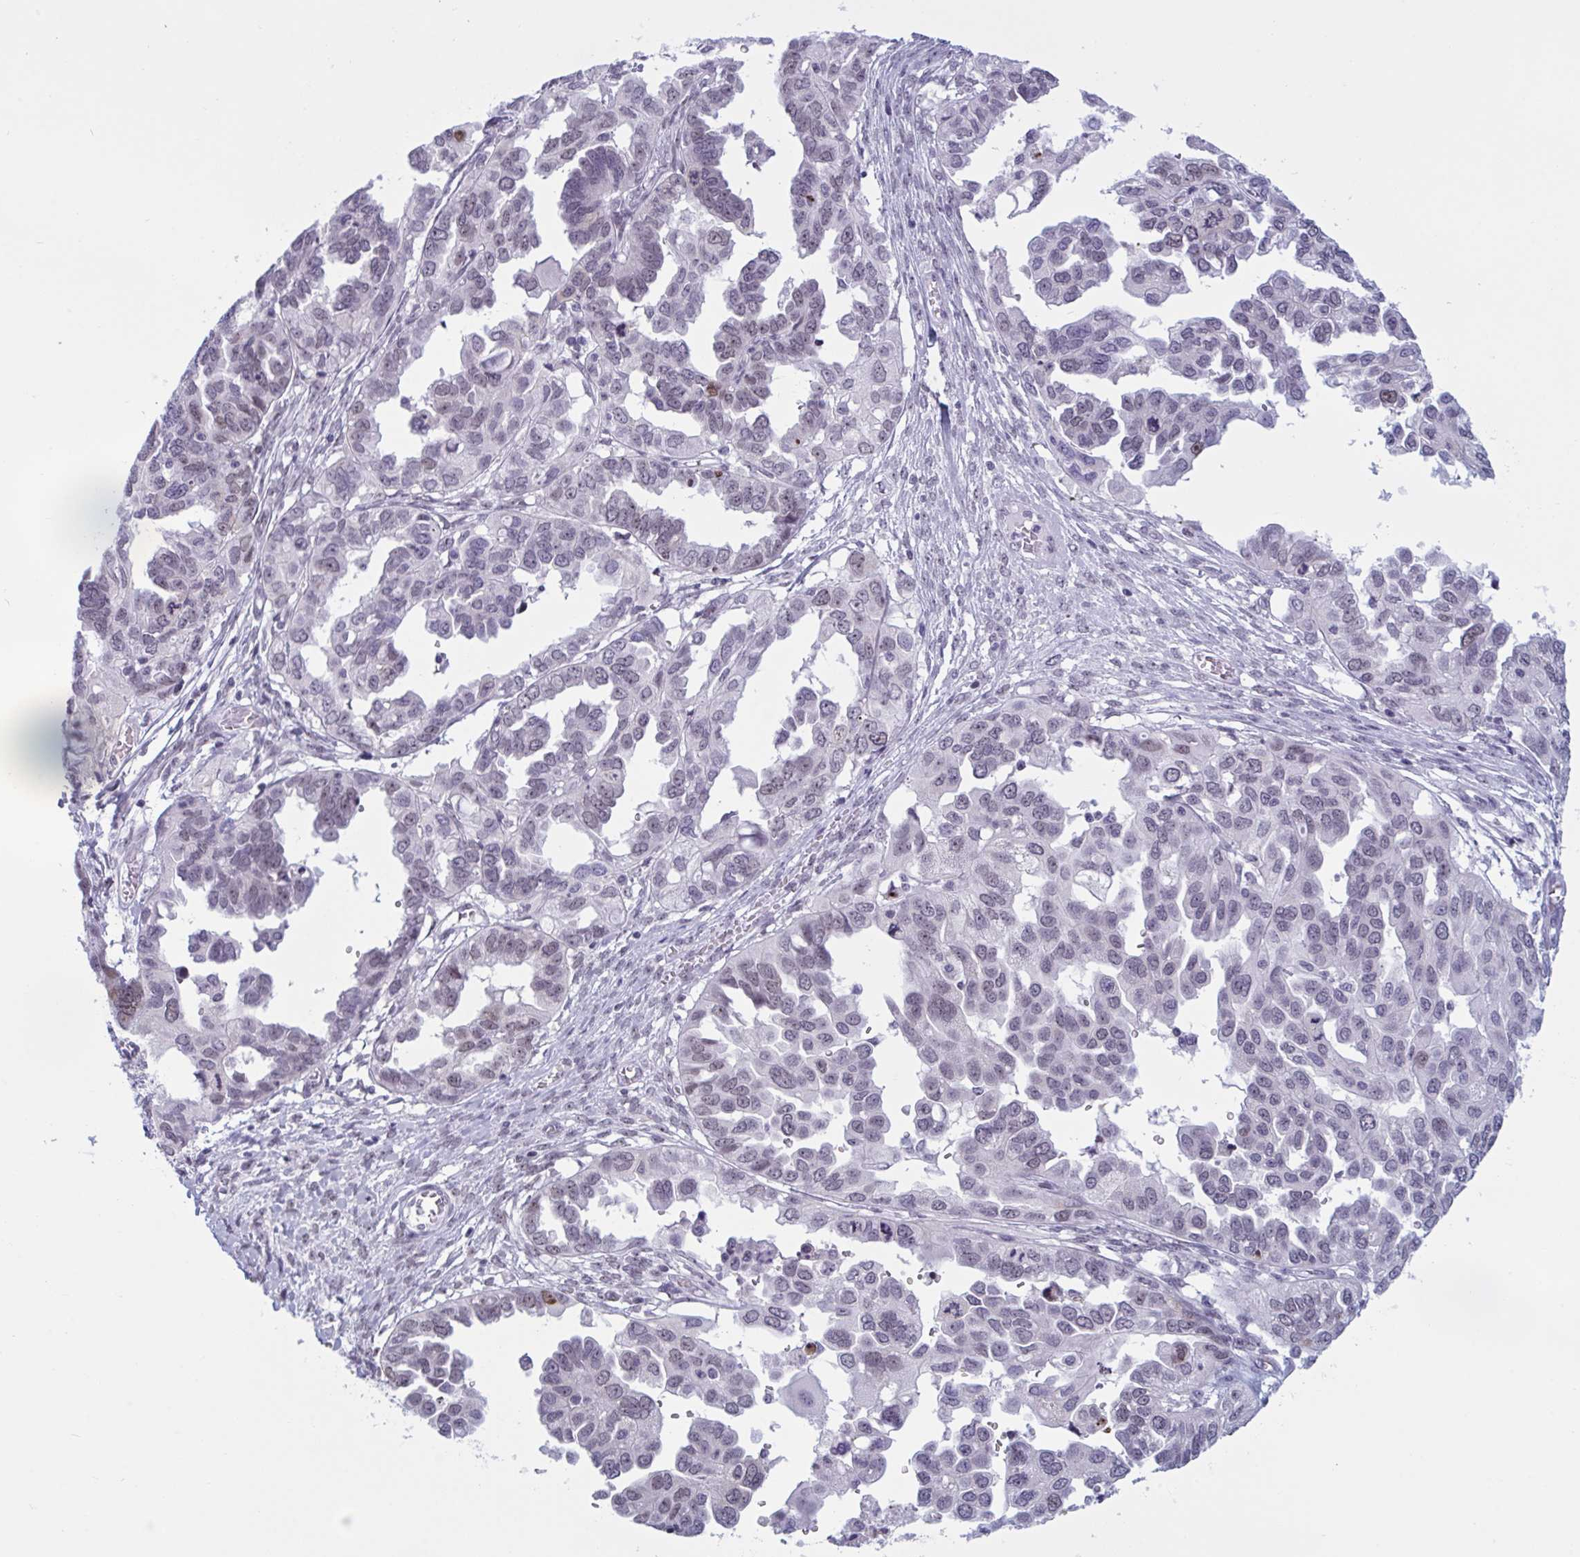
{"staining": {"intensity": "weak", "quantity": "<25%", "location": "nuclear"}, "tissue": "ovarian cancer", "cell_type": "Tumor cells", "image_type": "cancer", "snomed": [{"axis": "morphology", "description": "Cystadenocarcinoma, serous, NOS"}, {"axis": "topography", "description": "Ovary"}], "caption": "Immunohistochemical staining of human ovarian serous cystadenocarcinoma shows no significant positivity in tumor cells.", "gene": "TGM6", "patient": {"sex": "female", "age": 53}}